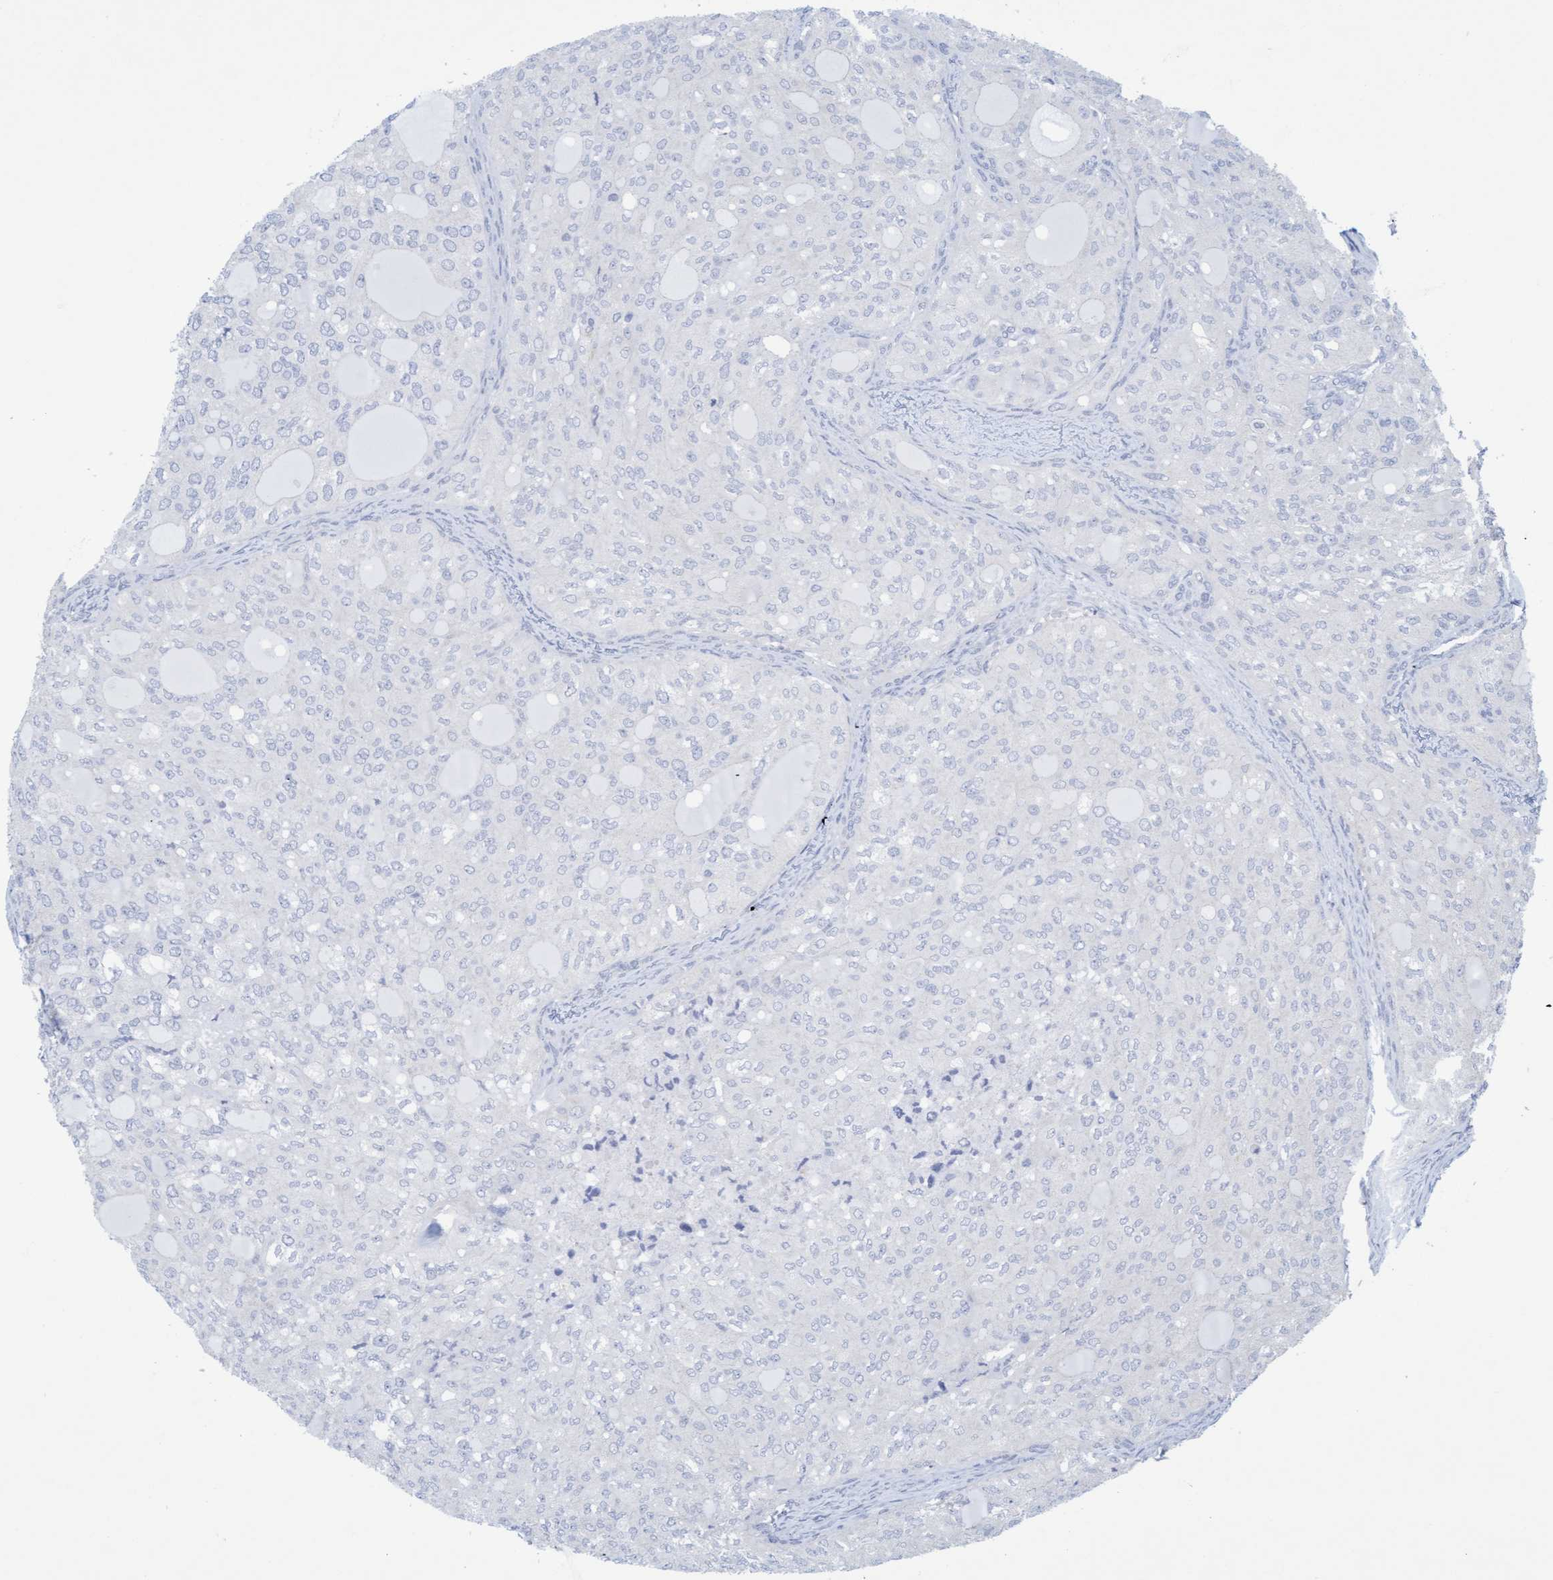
{"staining": {"intensity": "negative", "quantity": "none", "location": "none"}, "tissue": "thyroid cancer", "cell_type": "Tumor cells", "image_type": "cancer", "snomed": [{"axis": "morphology", "description": "Follicular adenoma carcinoma, NOS"}, {"axis": "topography", "description": "Thyroid gland"}], "caption": "Immunohistochemistry (IHC) histopathology image of neoplastic tissue: human thyroid follicular adenoma carcinoma stained with DAB (3,3'-diaminobenzidine) demonstrates no significant protein staining in tumor cells.", "gene": "SLC28A3", "patient": {"sex": "male", "age": 75}}